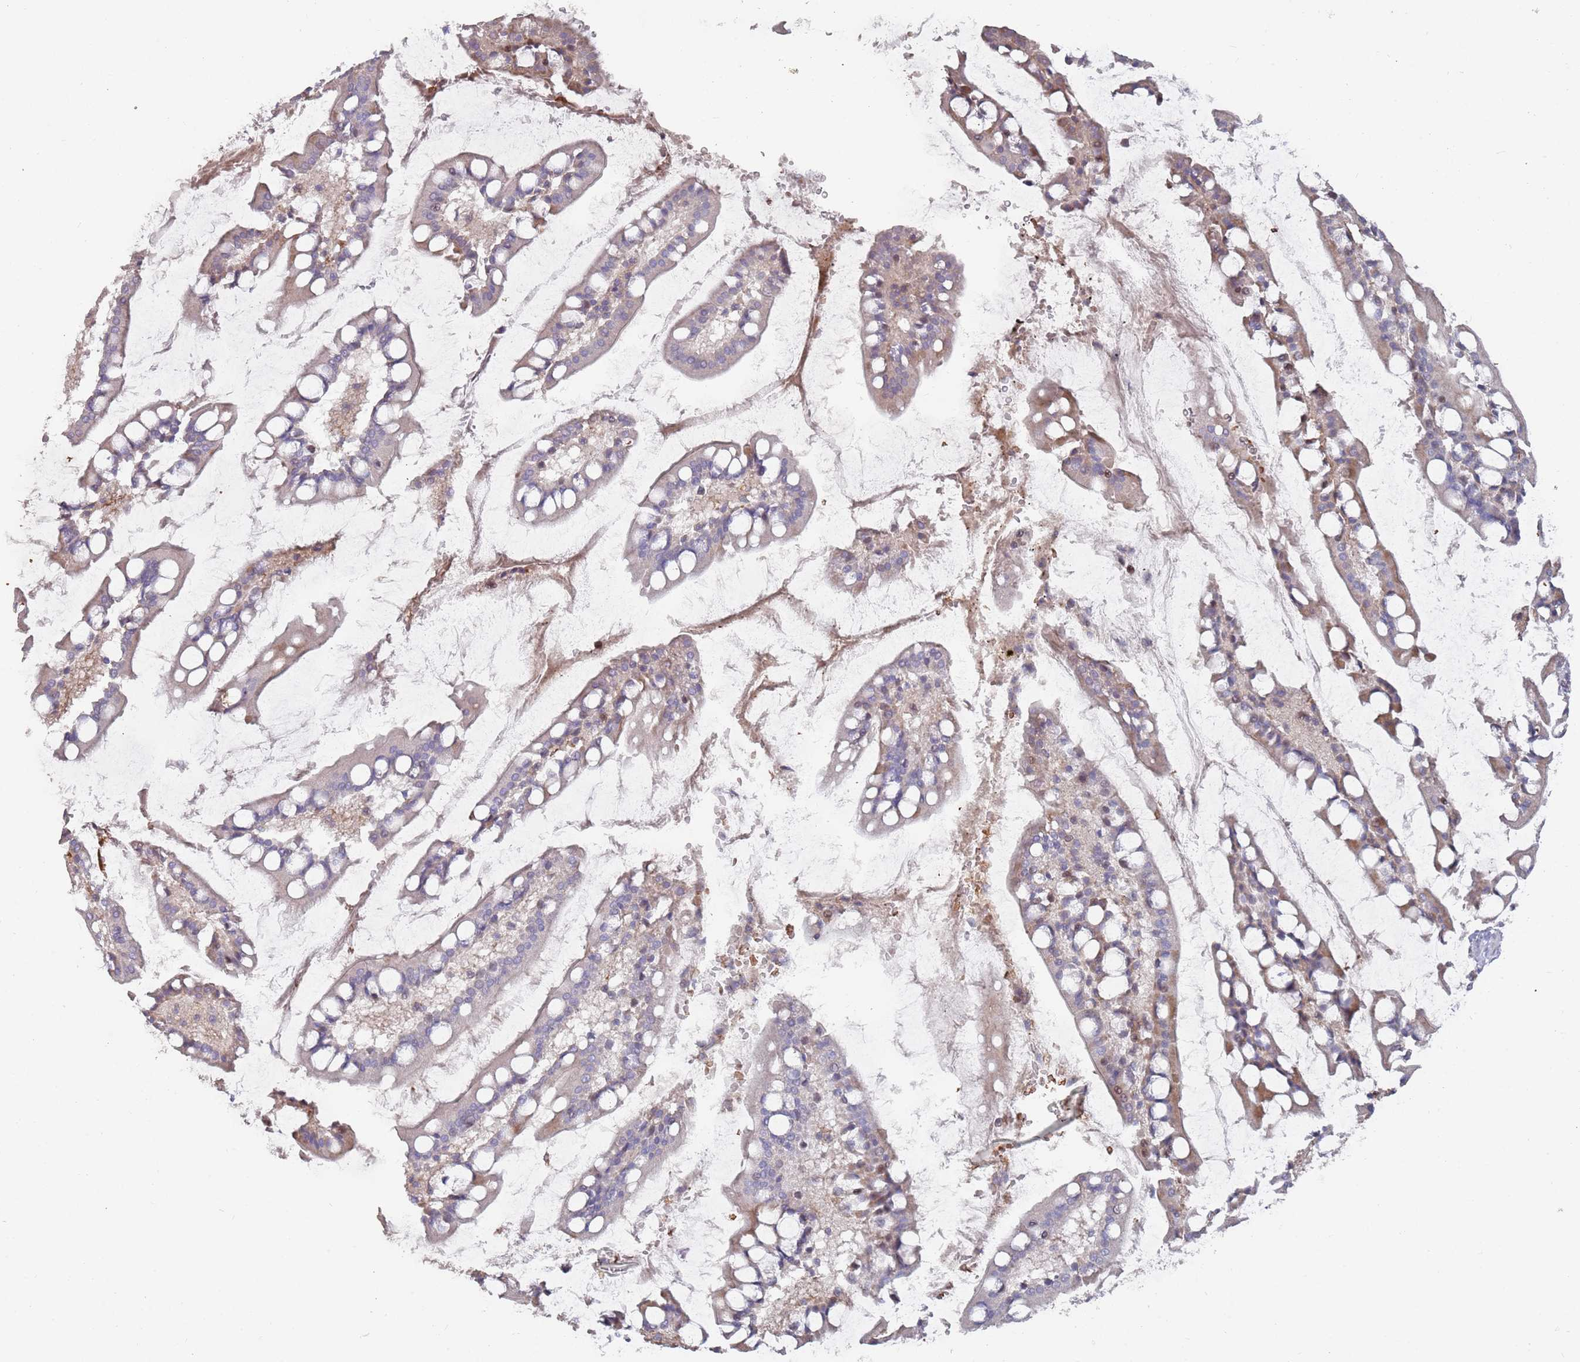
{"staining": {"intensity": "weak", "quantity": "25%-75%", "location": "cytoplasmic/membranous"}, "tissue": "small intestine", "cell_type": "Glandular cells", "image_type": "normal", "snomed": [{"axis": "morphology", "description": "Normal tissue, NOS"}, {"axis": "topography", "description": "Small intestine"}], "caption": "A low amount of weak cytoplasmic/membranous positivity is appreciated in about 25%-75% of glandular cells in benign small intestine. (IHC, brightfield microscopy, high magnification).", "gene": "LACC1", "patient": {"sex": "male", "age": 52}}